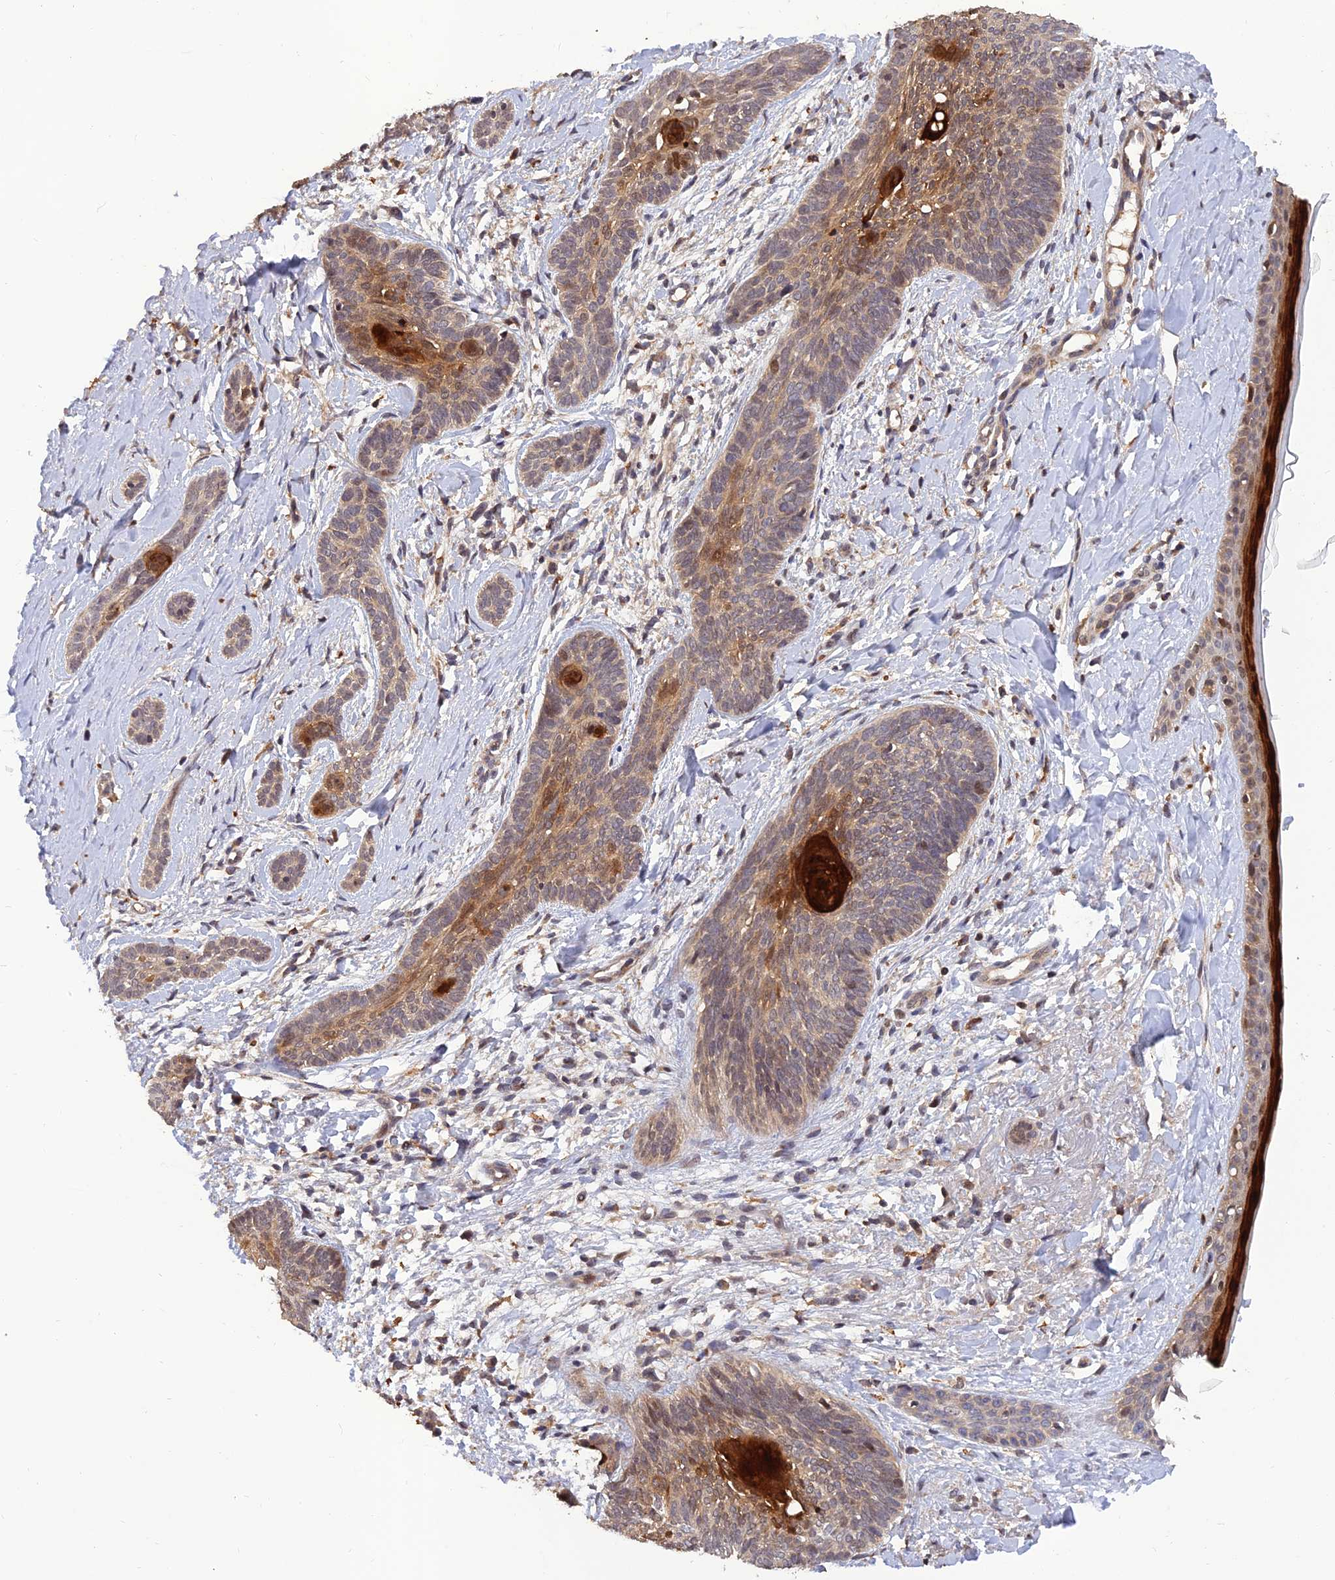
{"staining": {"intensity": "weak", "quantity": "<25%", "location": "cytoplasmic/membranous,nuclear"}, "tissue": "skin cancer", "cell_type": "Tumor cells", "image_type": "cancer", "snomed": [{"axis": "morphology", "description": "Basal cell carcinoma"}, {"axis": "topography", "description": "Skin"}], "caption": "Immunohistochemistry (IHC) of skin basal cell carcinoma reveals no positivity in tumor cells.", "gene": "REV1", "patient": {"sex": "female", "age": 81}}